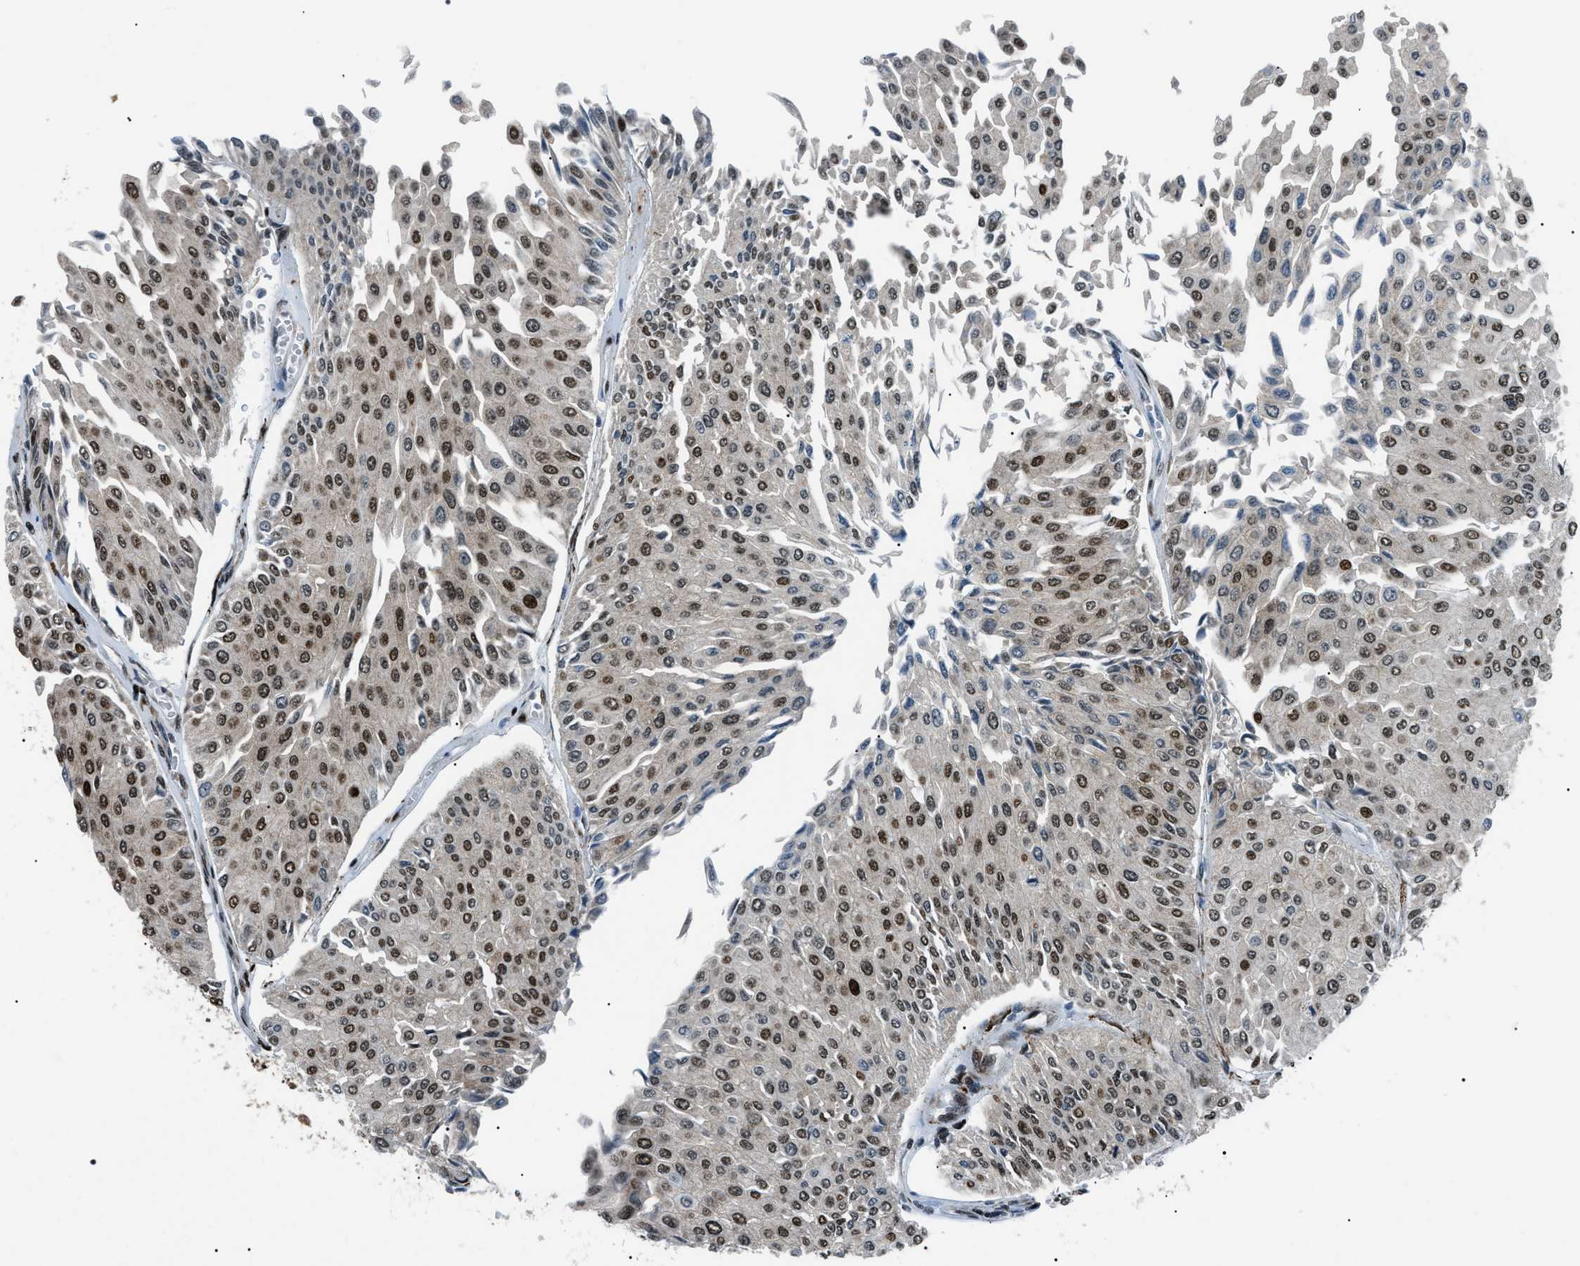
{"staining": {"intensity": "strong", "quantity": "25%-75%", "location": "nuclear"}, "tissue": "urothelial cancer", "cell_type": "Tumor cells", "image_type": "cancer", "snomed": [{"axis": "morphology", "description": "Urothelial carcinoma, Low grade"}, {"axis": "topography", "description": "Urinary bladder"}], "caption": "Immunohistochemistry micrograph of human urothelial cancer stained for a protein (brown), which displays high levels of strong nuclear expression in approximately 25%-75% of tumor cells.", "gene": "HNRNPK", "patient": {"sex": "male", "age": 67}}